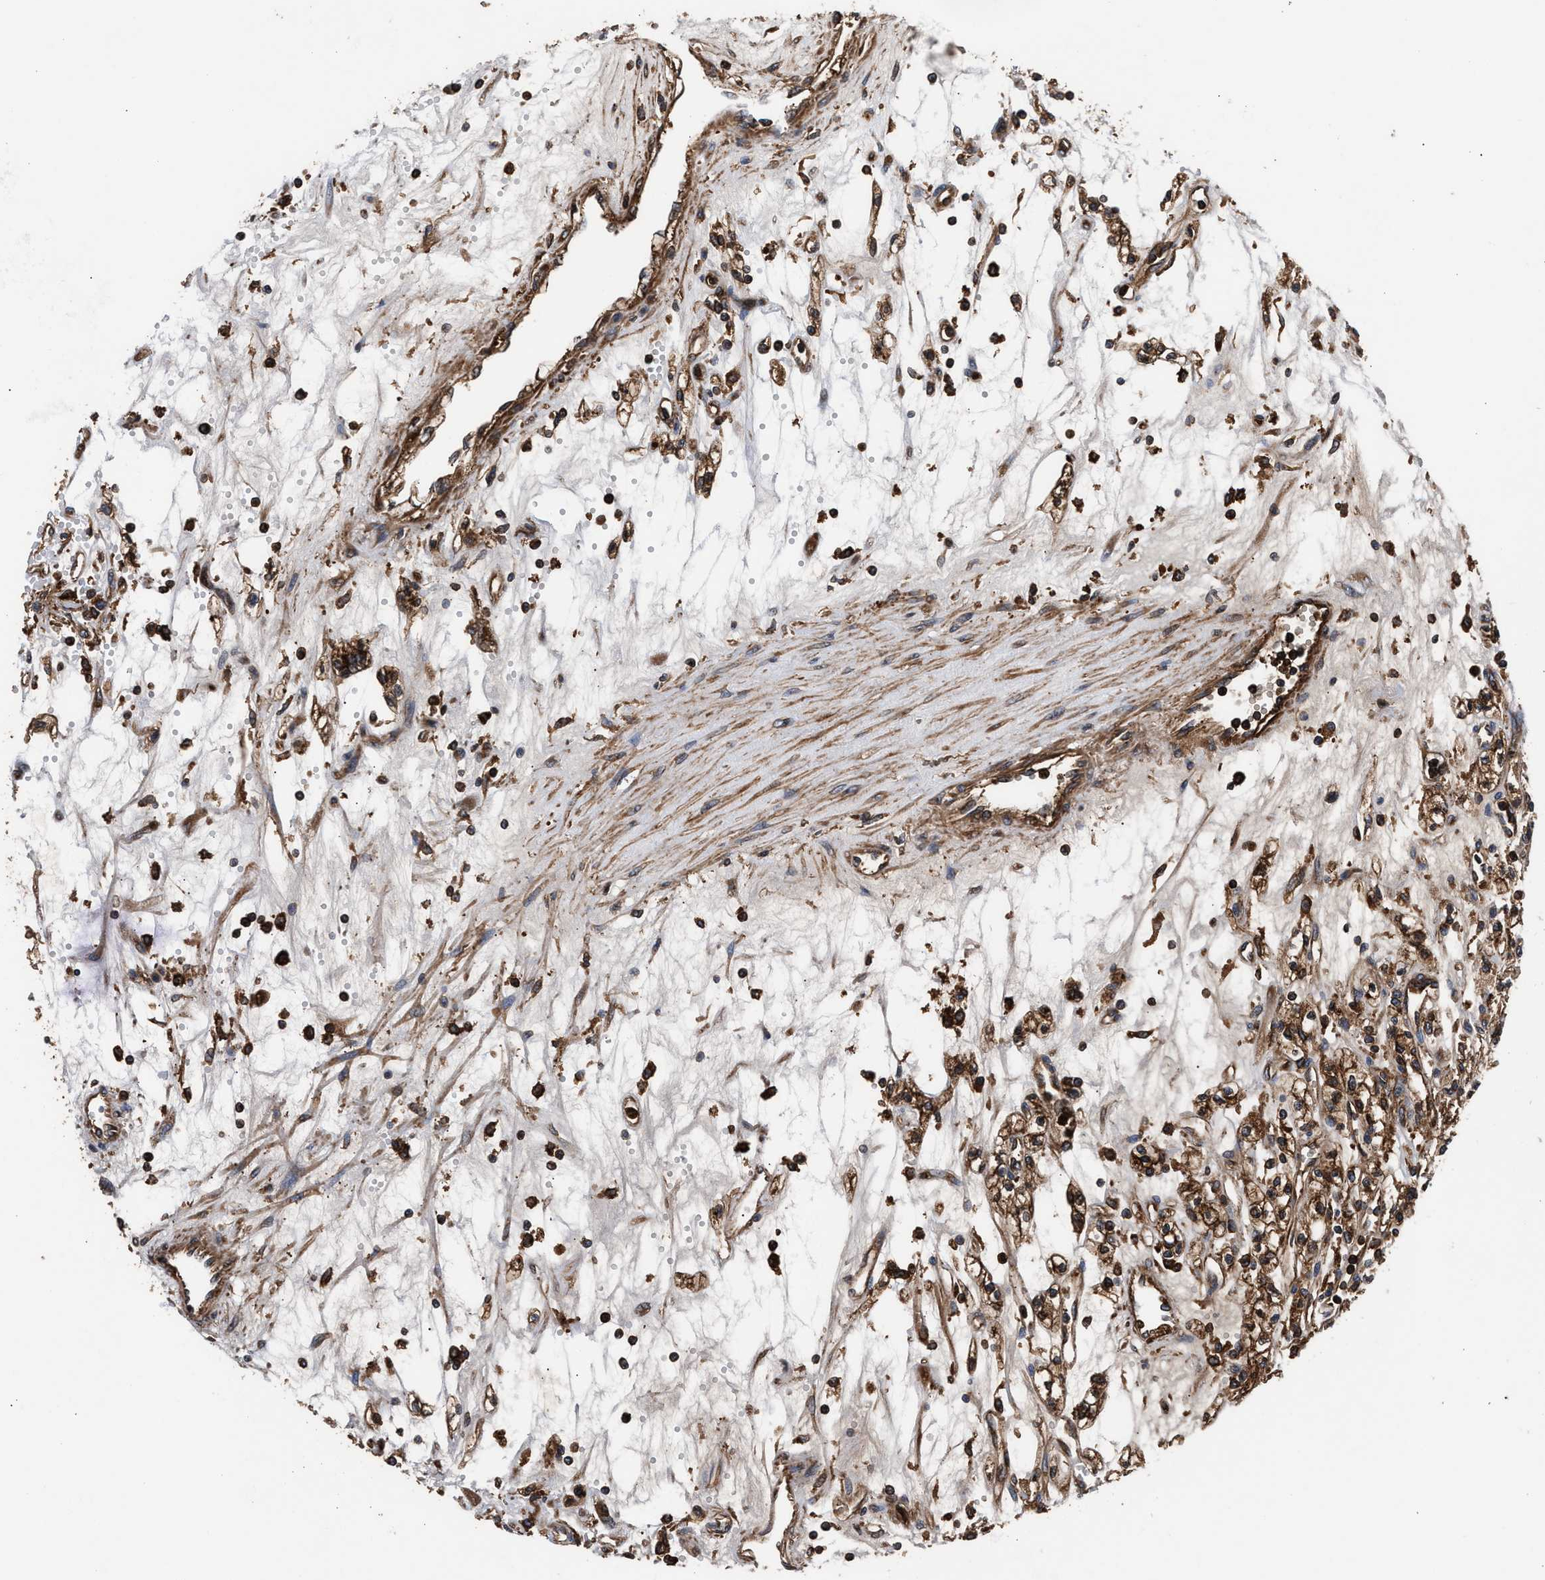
{"staining": {"intensity": "strong", "quantity": ">75%", "location": "cytoplasmic/membranous"}, "tissue": "renal cancer", "cell_type": "Tumor cells", "image_type": "cancer", "snomed": [{"axis": "morphology", "description": "Adenocarcinoma, NOS"}, {"axis": "topography", "description": "Kidney"}], "caption": "DAB immunohistochemical staining of human renal adenocarcinoma reveals strong cytoplasmic/membranous protein expression in approximately >75% of tumor cells. (brown staining indicates protein expression, while blue staining denotes nuclei).", "gene": "KYAT1", "patient": {"sex": "male", "age": 59}}